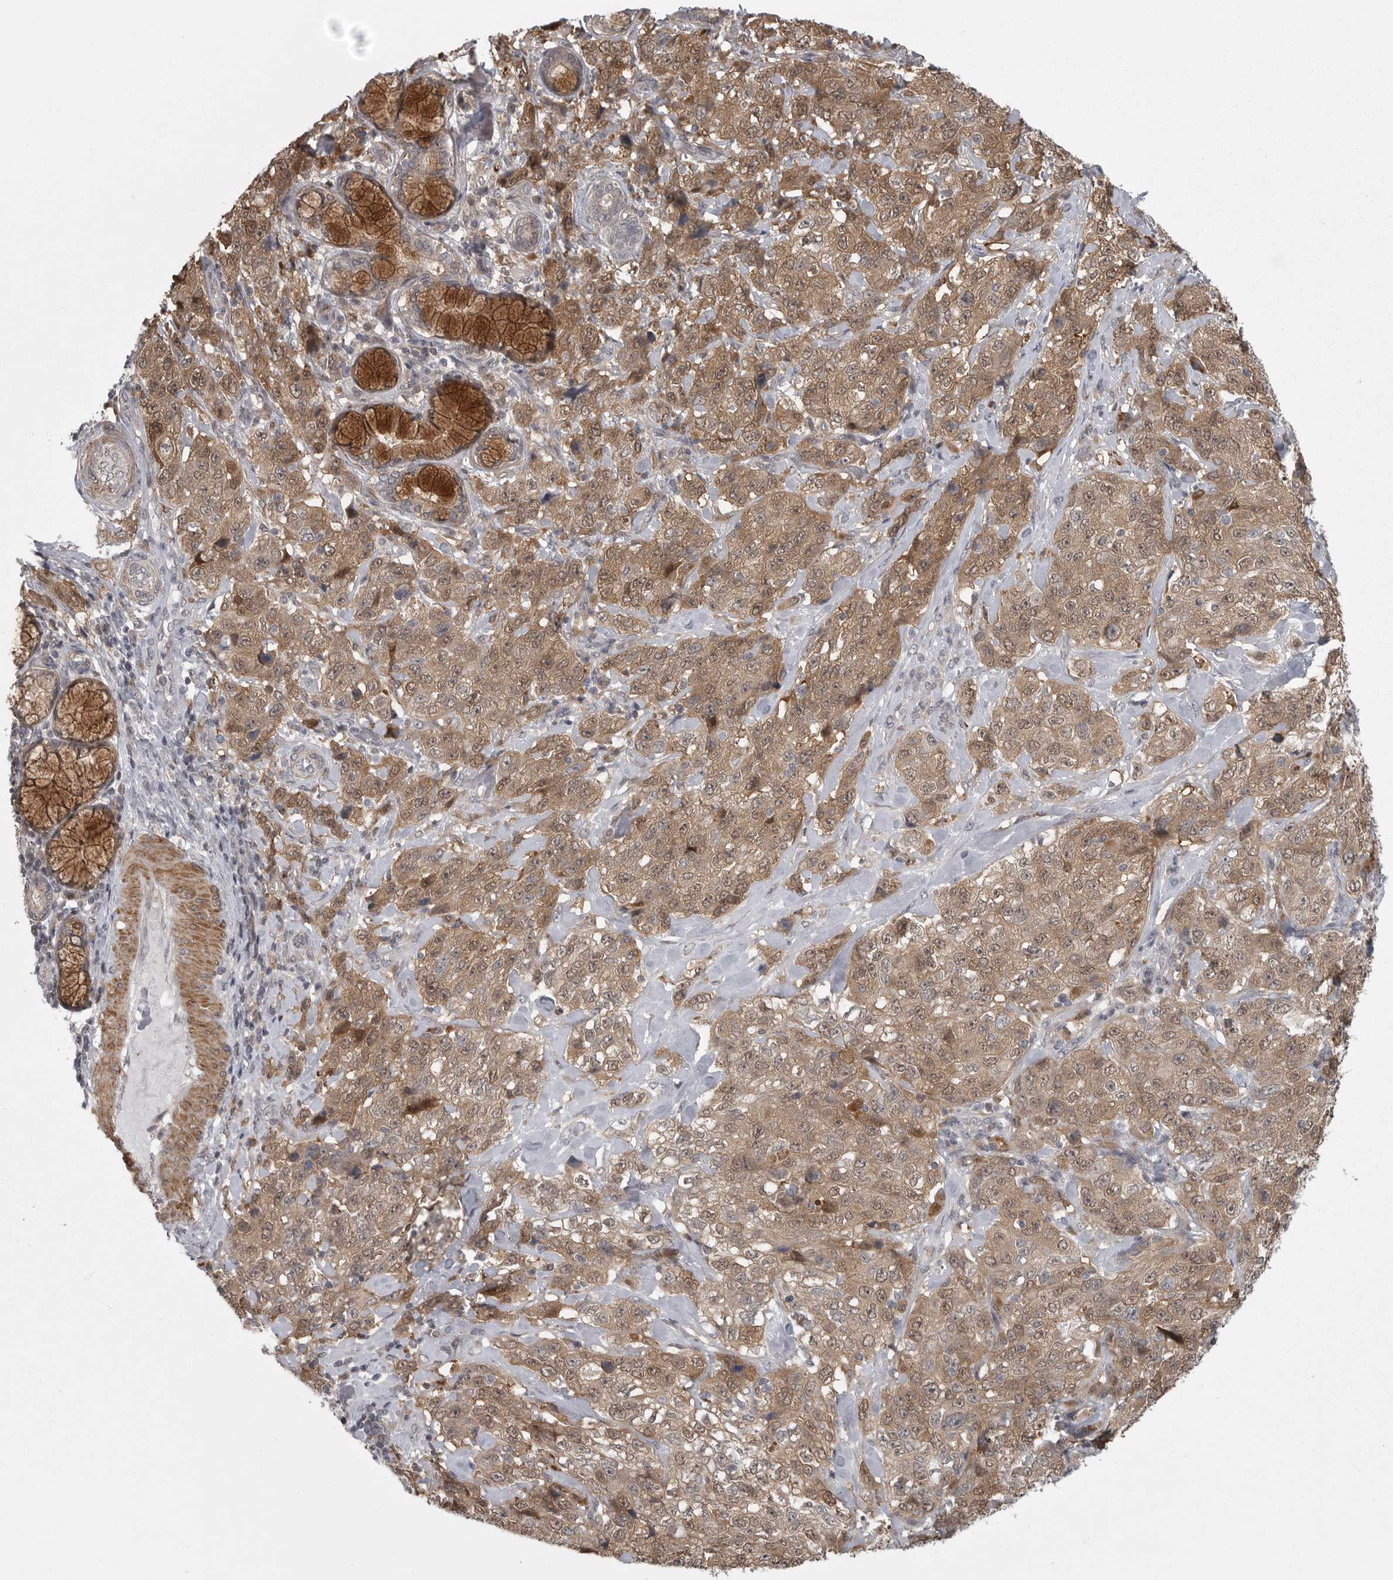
{"staining": {"intensity": "moderate", "quantity": ">75%", "location": "cytoplasmic/membranous,nuclear"}, "tissue": "stomach cancer", "cell_type": "Tumor cells", "image_type": "cancer", "snomed": [{"axis": "morphology", "description": "Adenocarcinoma, NOS"}, {"axis": "topography", "description": "Stomach"}], "caption": "Immunohistochemistry (IHC) histopathology image of human adenocarcinoma (stomach) stained for a protein (brown), which reveals medium levels of moderate cytoplasmic/membranous and nuclear staining in about >75% of tumor cells.", "gene": "PPP1R9A", "patient": {"sex": "male", "age": 48}}